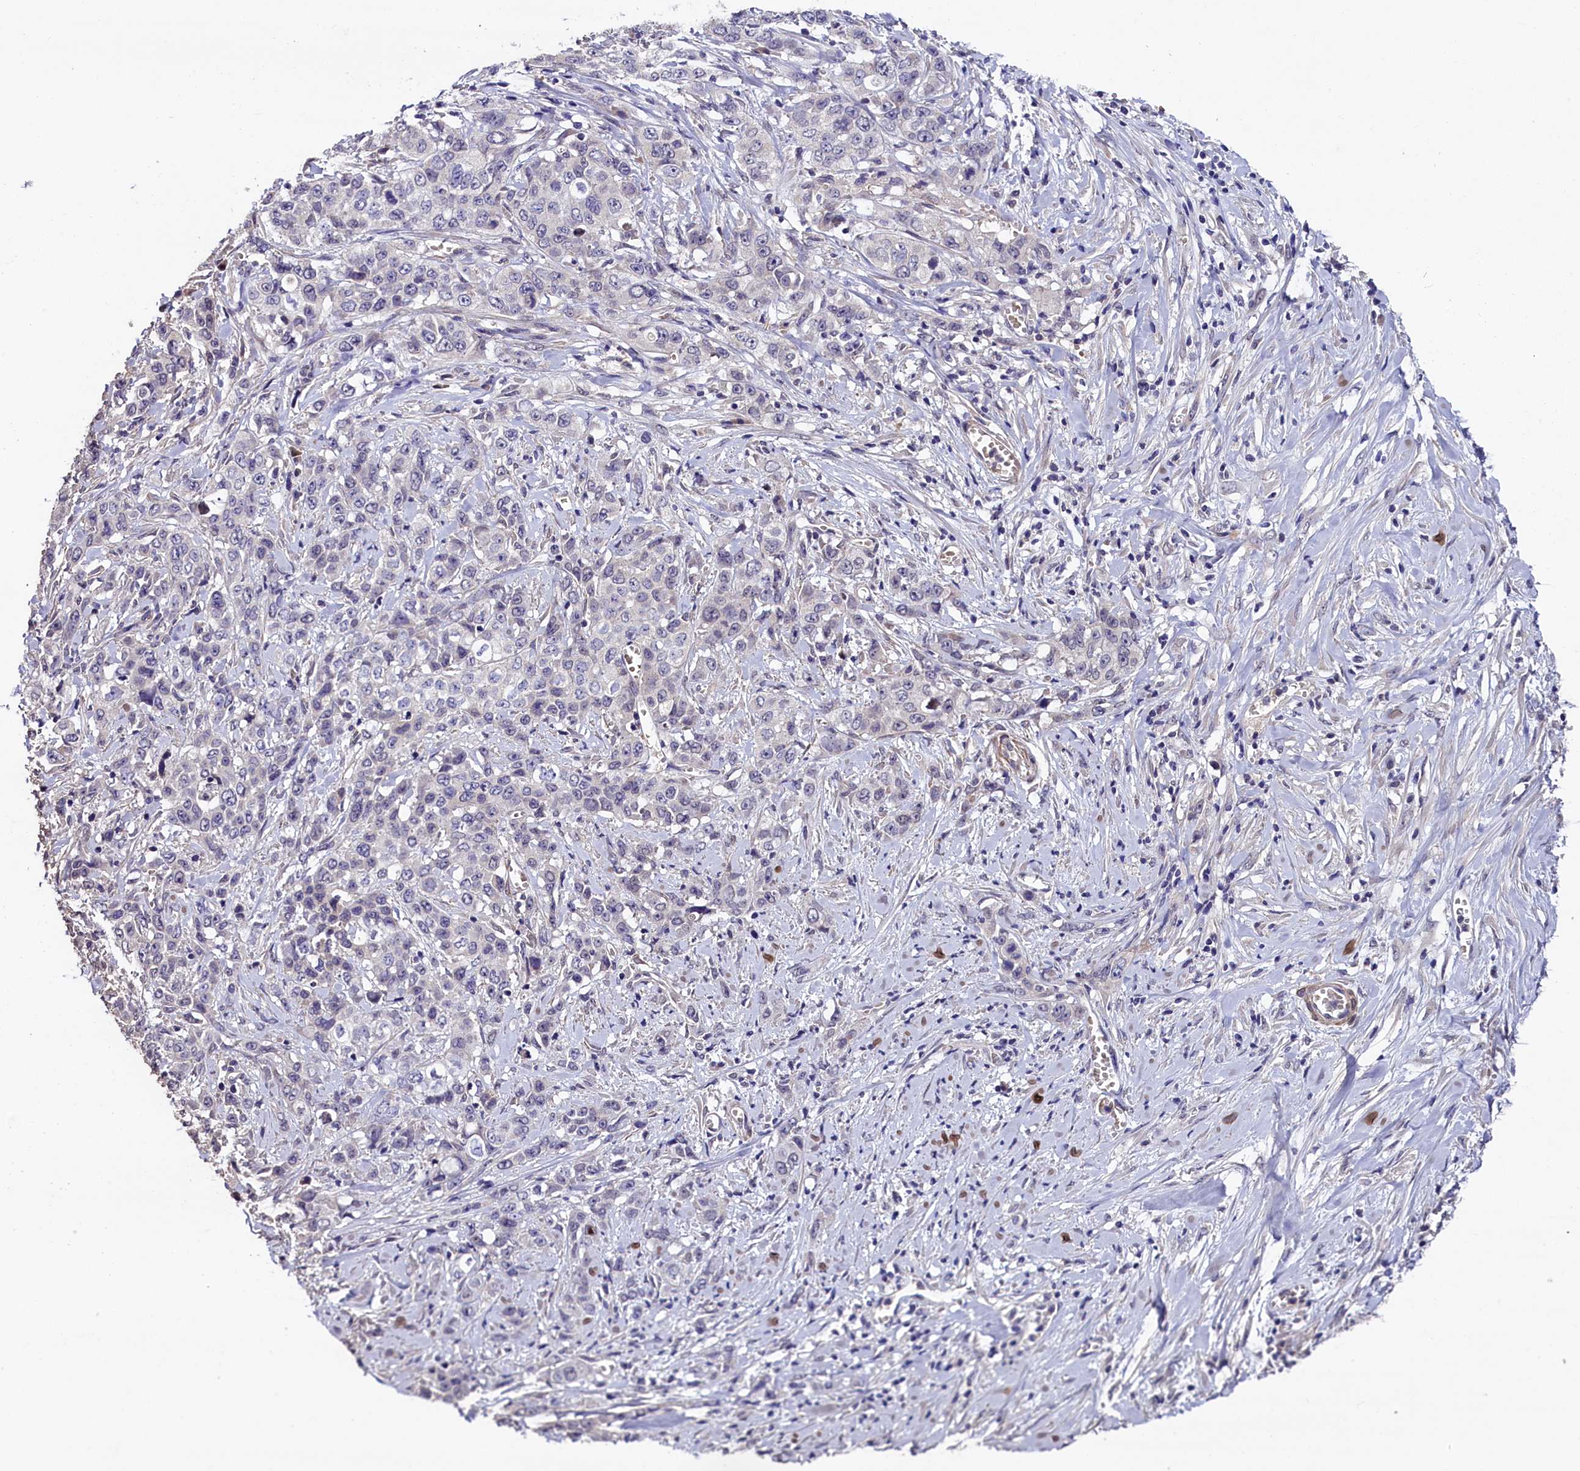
{"staining": {"intensity": "negative", "quantity": "none", "location": "none"}, "tissue": "stomach cancer", "cell_type": "Tumor cells", "image_type": "cancer", "snomed": [{"axis": "morphology", "description": "Adenocarcinoma, NOS"}, {"axis": "topography", "description": "Stomach, upper"}], "caption": "Protein analysis of stomach cancer exhibits no significant staining in tumor cells.", "gene": "SLC39A6", "patient": {"sex": "male", "age": 62}}